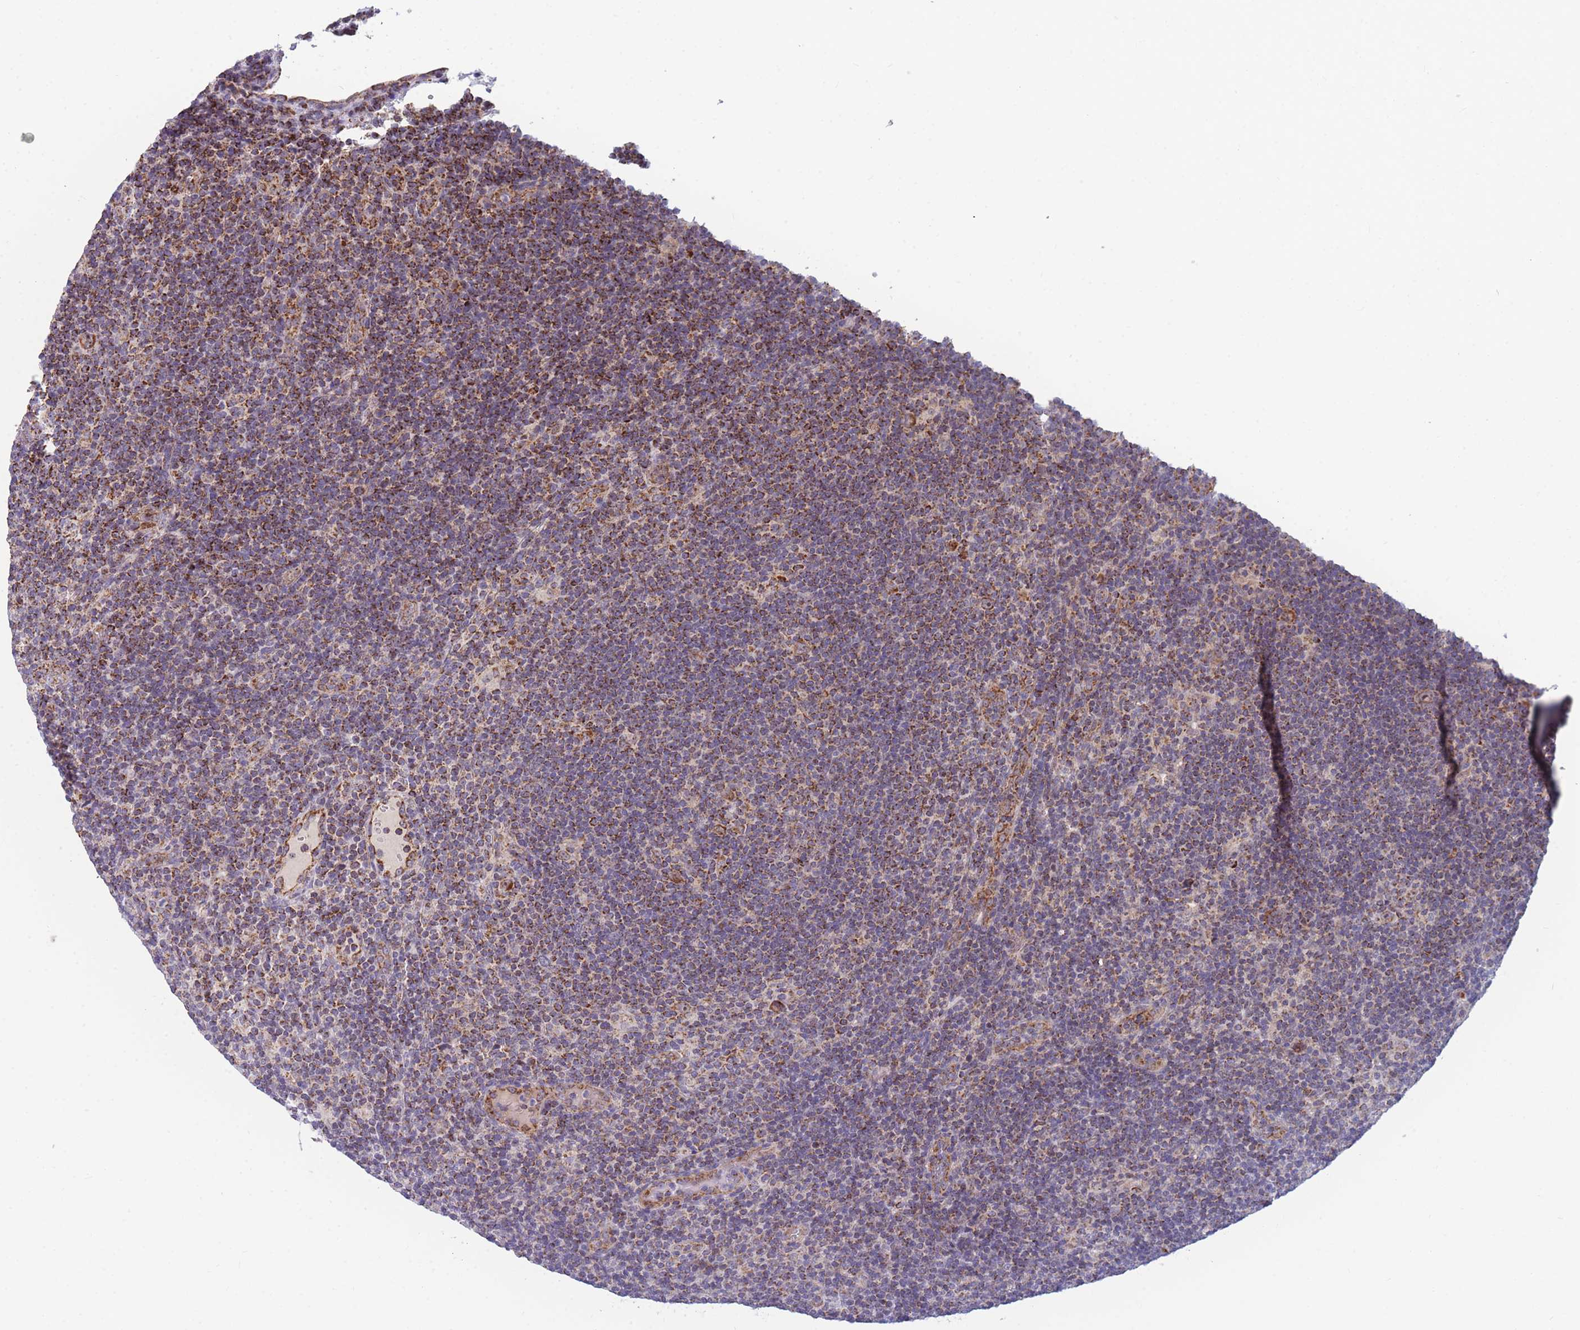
{"staining": {"intensity": "strong", "quantity": ">75%", "location": "cytoplasmic/membranous"}, "tissue": "lymphoma", "cell_type": "Tumor cells", "image_type": "cancer", "snomed": [{"axis": "morphology", "description": "Hodgkin's disease, NOS"}, {"axis": "topography", "description": "Lymph node"}], "caption": "Lymphoma stained with DAB (3,3'-diaminobenzidine) immunohistochemistry shows high levels of strong cytoplasmic/membranous expression in approximately >75% of tumor cells.", "gene": "DDX49", "patient": {"sex": "female", "age": 57}}